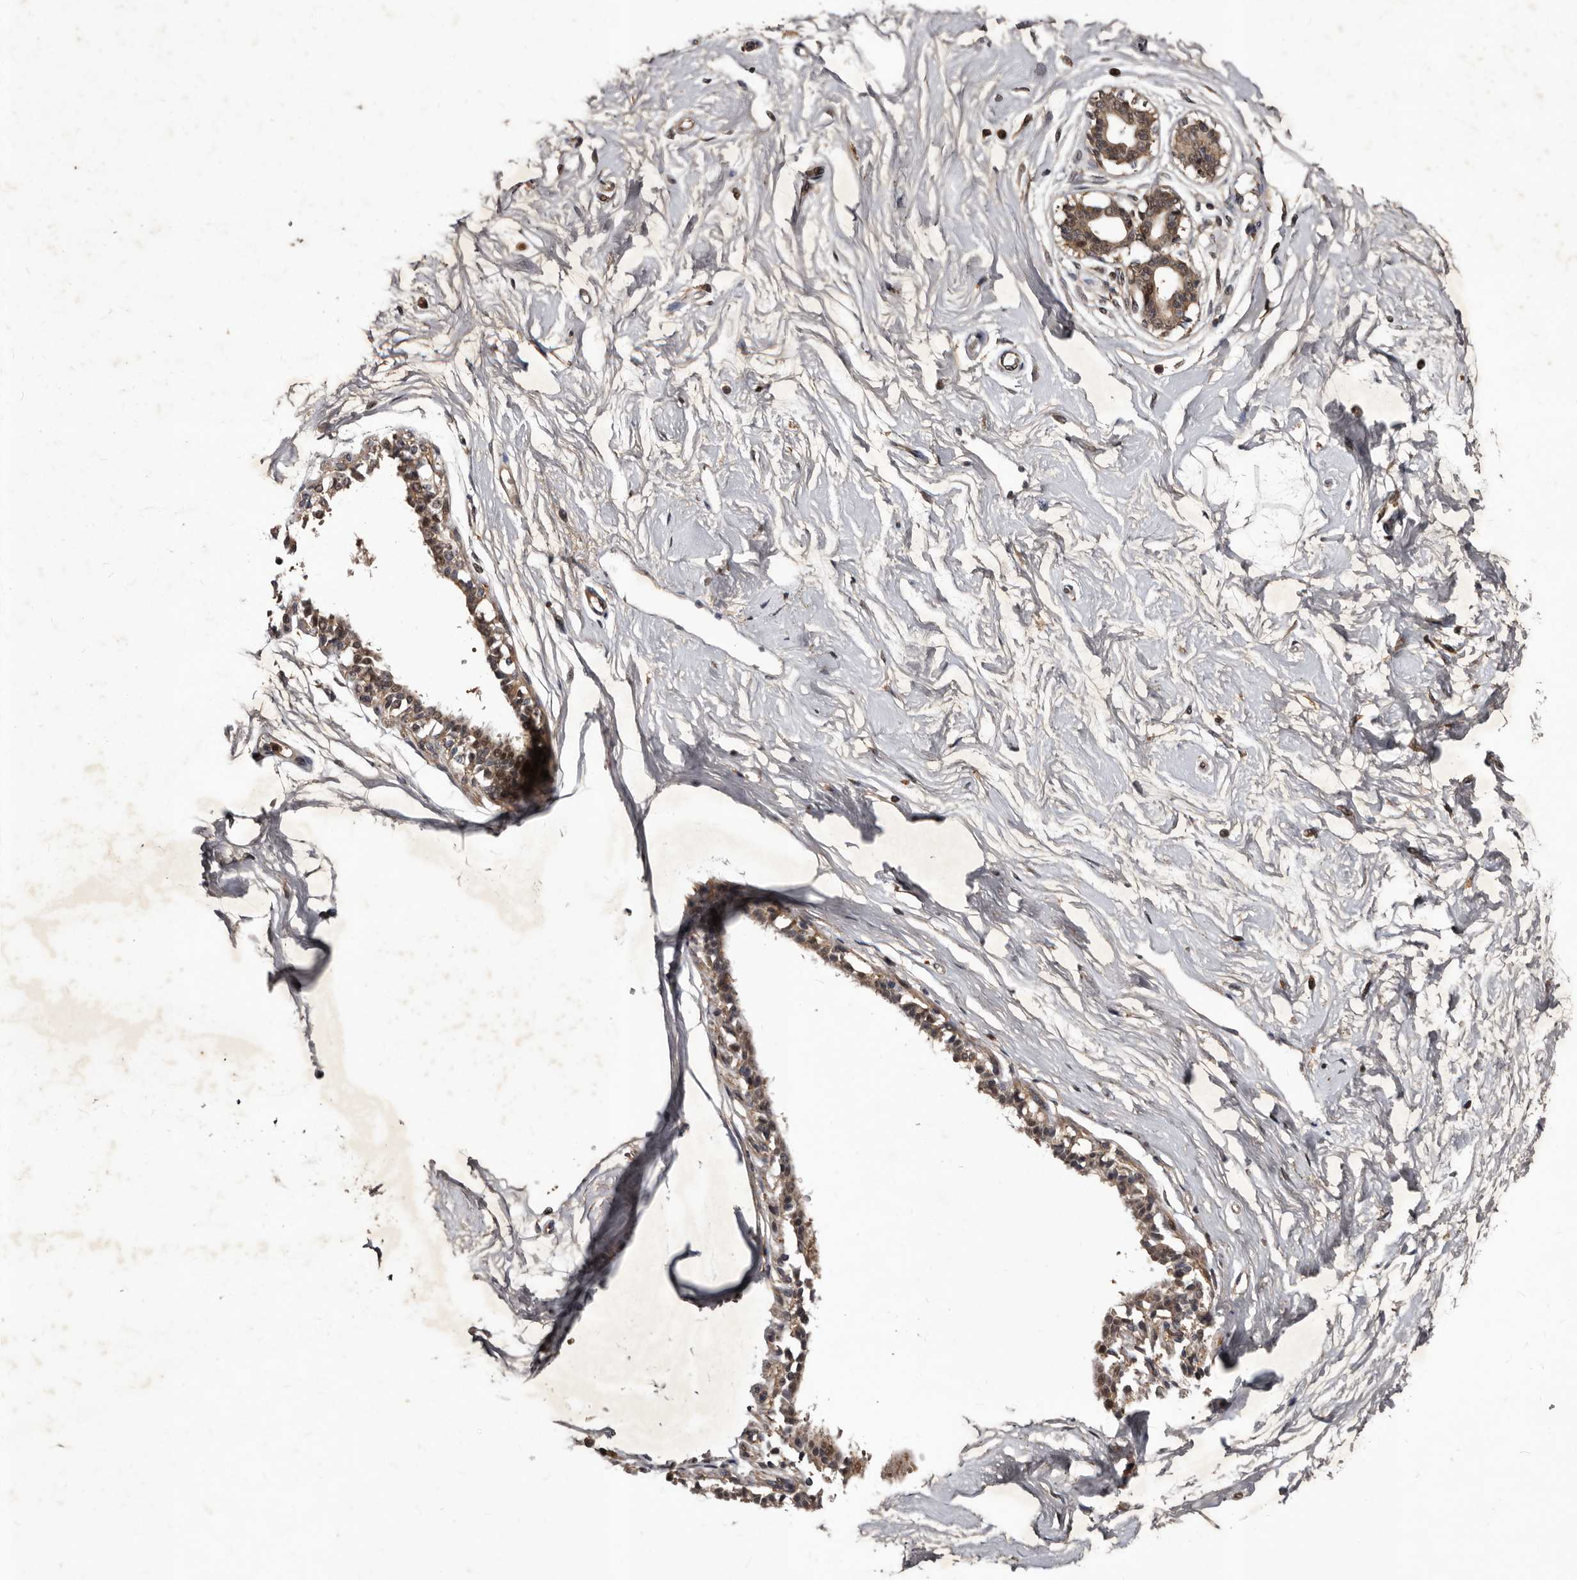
{"staining": {"intensity": "weak", "quantity": "25%-75%", "location": "cytoplasmic/membranous"}, "tissue": "breast", "cell_type": "Adipocytes", "image_type": "normal", "snomed": [{"axis": "morphology", "description": "Normal tissue, NOS"}, {"axis": "topography", "description": "Breast"}], "caption": "A high-resolution micrograph shows immunohistochemistry staining of normal breast, which displays weak cytoplasmic/membranous positivity in approximately 25%-75% of adipocytes.", "gene": "MKRN3", "patient": {"sex": "female", "age": 45}}